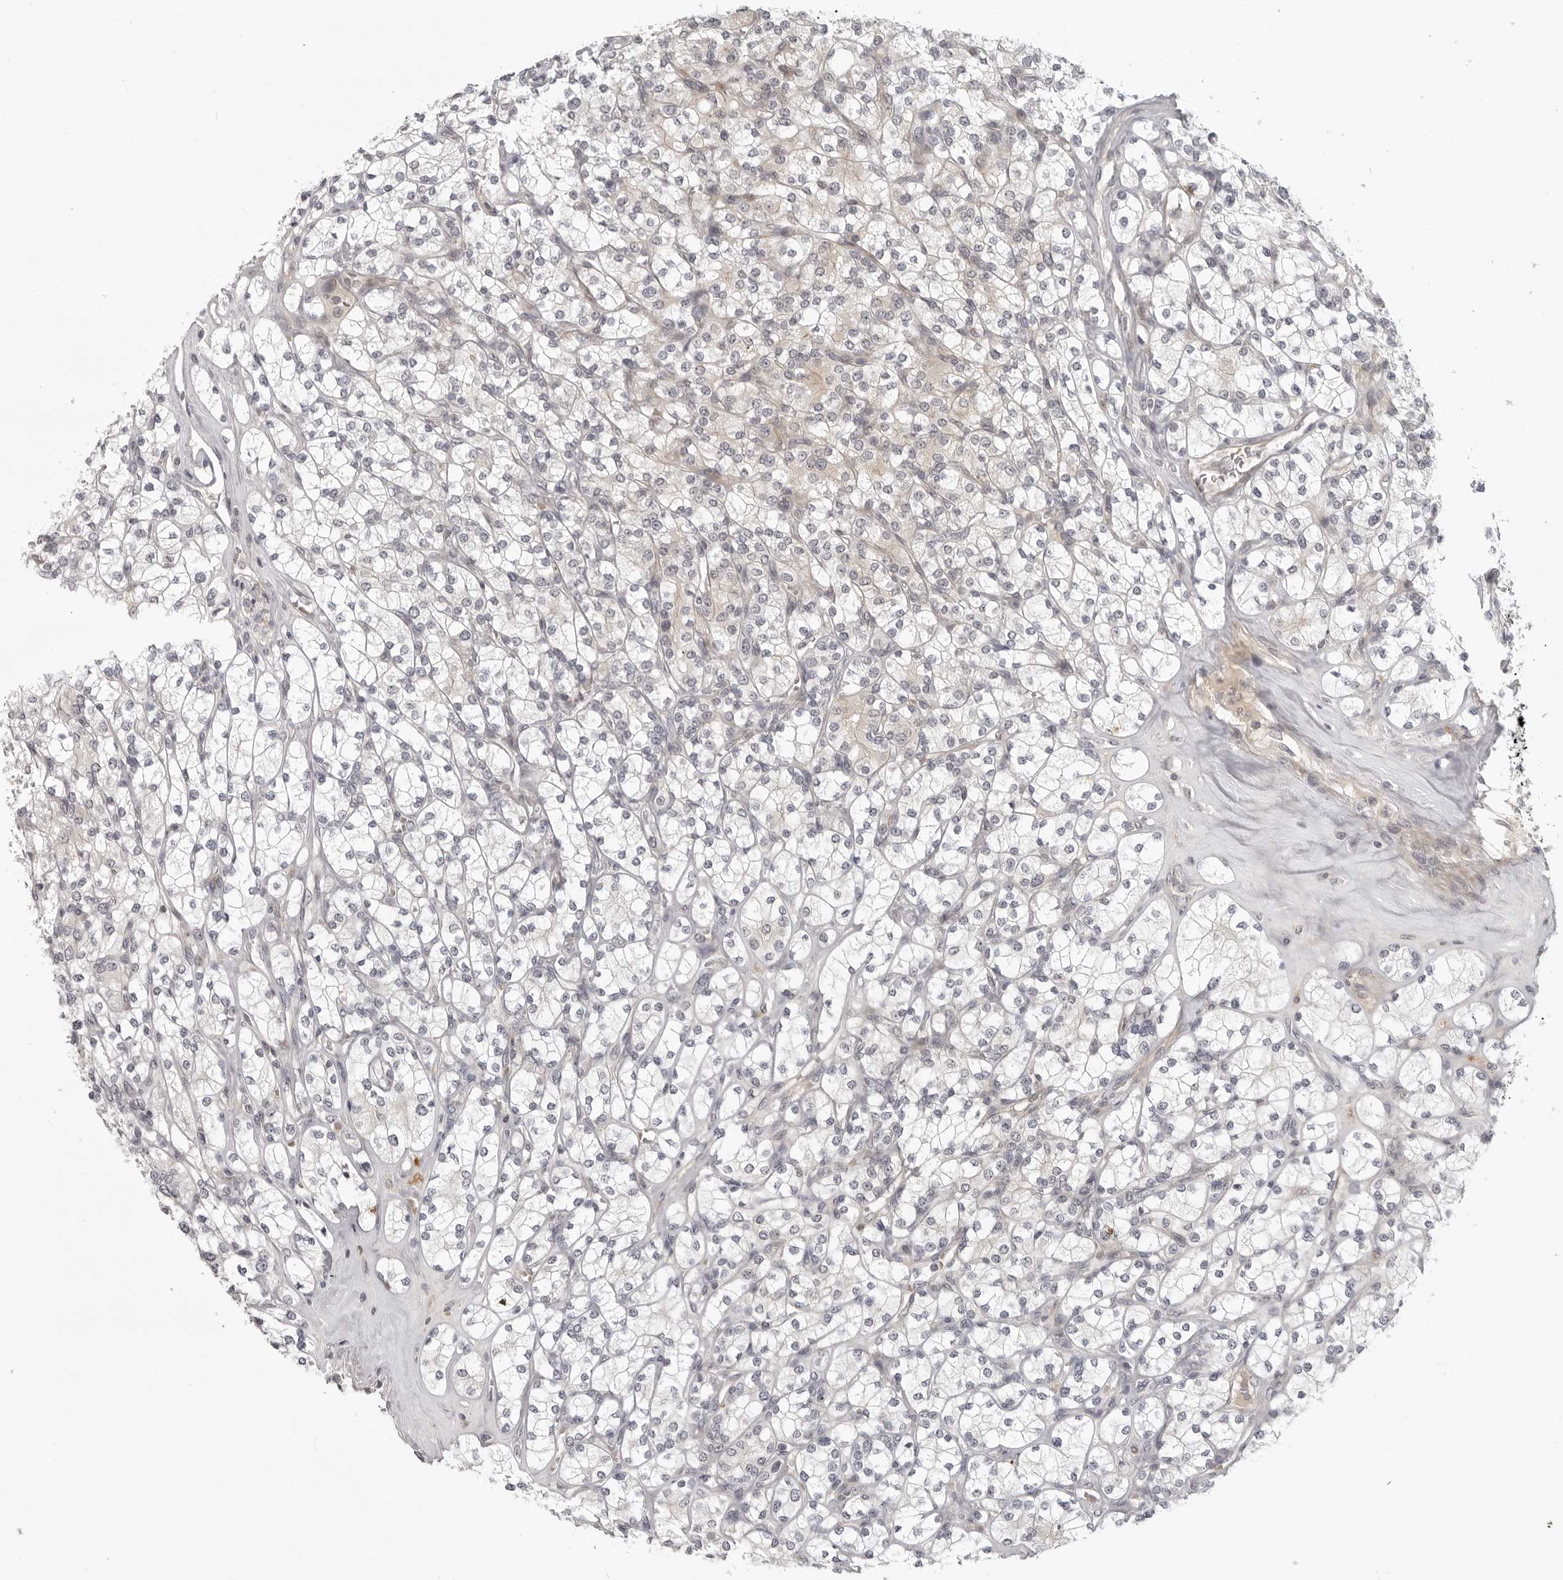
{"staining": {"intensity": "negative", "quantity": "none", "location": "none"}, "tissue": "renal cancer", "cell_type": "Tumor cells", "image_type": "cancer", "snomed": [{"axis": "morphology", "description": "Adenocarcinoma, NOS"}, {"axis": "topography", "description": "Kidney"}], "caption": "The histopathology image exhibits no significant positivity in tumor cells of renal cancer (adenocarcinoma).", "gene": "CD300LD", "patient": {"sex": "male", "age": 77}}